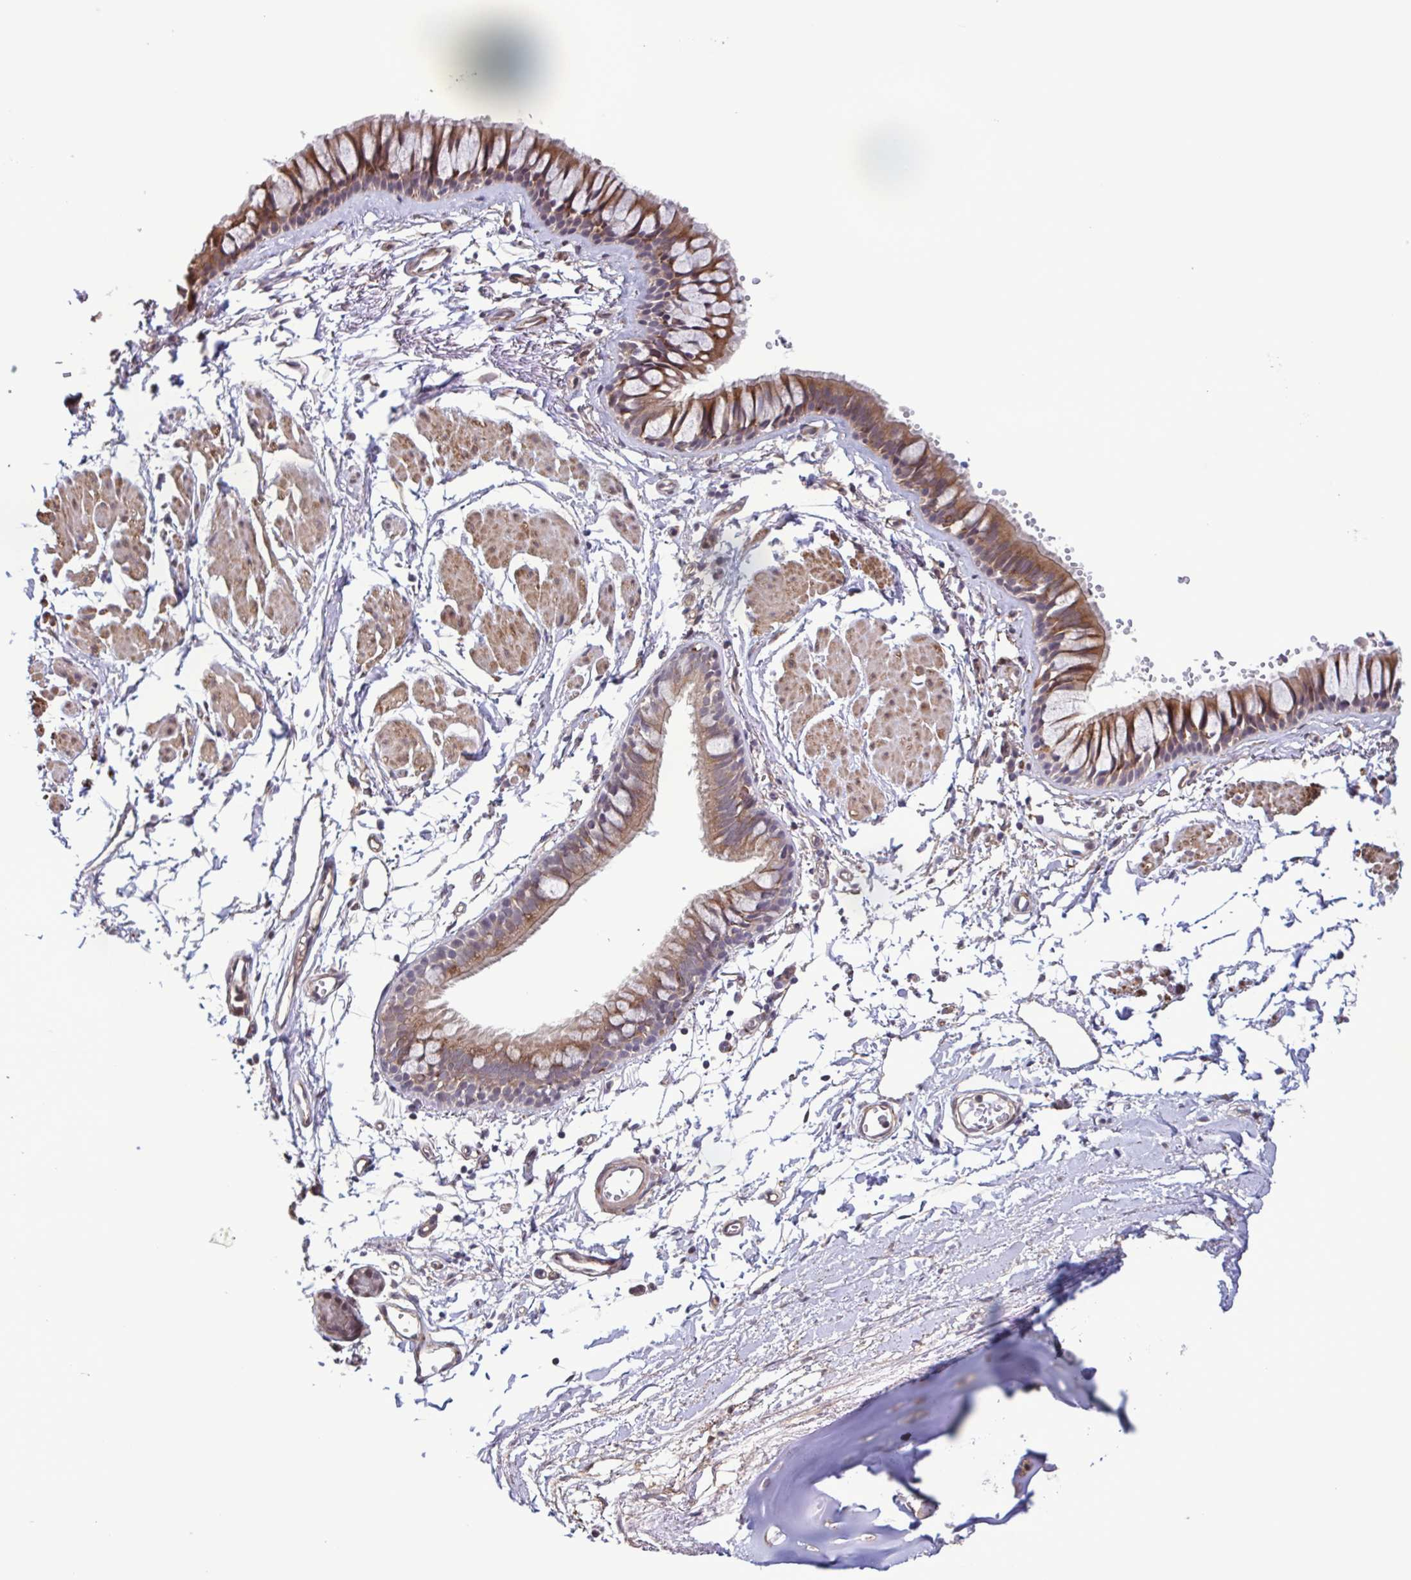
{"staining": {"intensity": "moderate", "quantity": ">75%", "location": "cytoplasmic/membranous"}, "tissue": "bronchus", "cell_type": "Respiratory epithelial cells", "image_type": "normal", "snomed": [{"axis": "morphology", "description": "Normal tissue, NOS"}, {"axis": "topography", "description": "Cartilage tissue"}, {"axis": "topography", "description": "Bronchus"}, {"axis": "topography", "description": "Peripheral nerve tissue"}], "caption": "High-power microscopy captured an immunohistochemistry (IHC) histopathology image of normal bronchus, revealing moderate cytoplasmic/membranous expression in approximately >75% of respiratory epithelial cells. The protein is stained brown, and the nuclei are stained in blue (DAB IHC with brightfield microscopy, high magnification).", "gene": "ZNF200", "patient": {"sex": "female", "age": 59}}